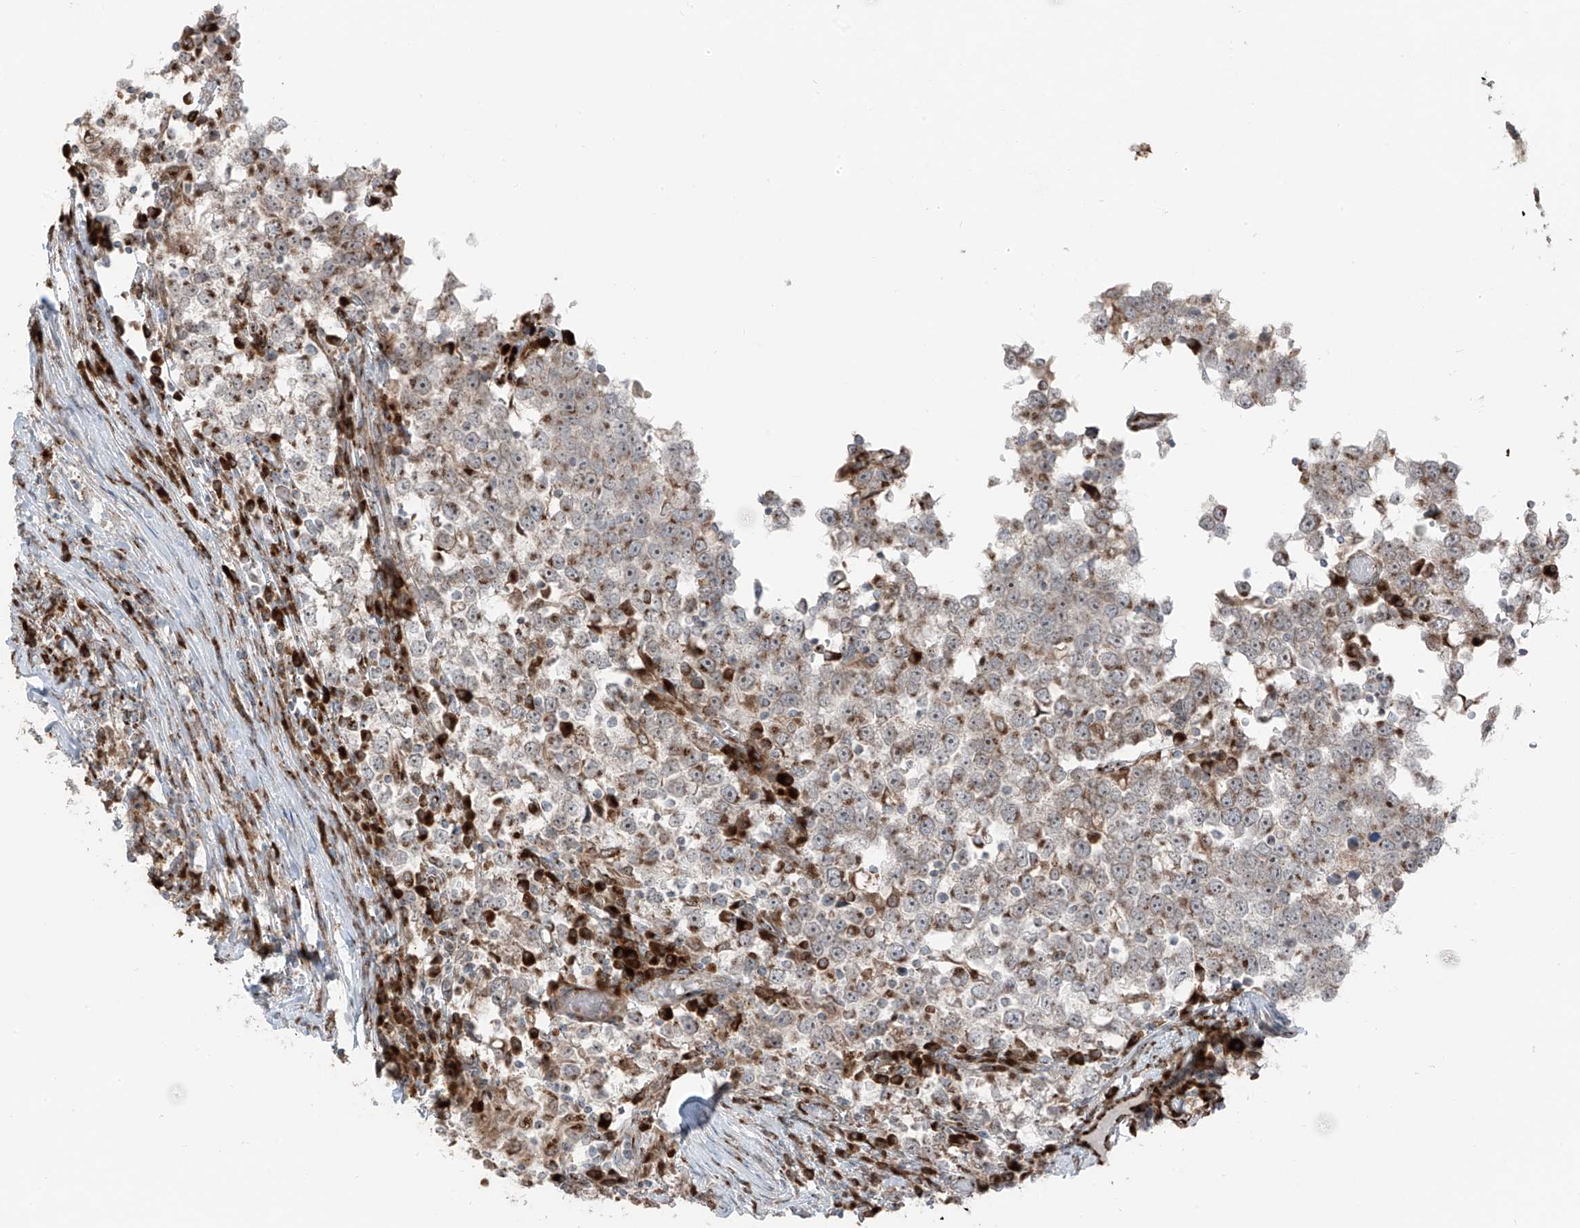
{"staining": {"intensity": "moderate", "quantity": "25%-75%", "location": "cytoplasmic/membranous"}, "tissue": "testis cancer", "cell_type": "Tumor cells", "image_type": "cancer", "snomed": [{"axis": "morphology", "description": "Seminoma, NOS"}, {"axis": "topography", "description": "Testis"}], "caption": "IHC (DAB) staining of human testis cancer (seminoma) displays moderate cytoplasmic/membranous protein staining in about 25%-75% of tumor cells.", "gene": "ERLEC1", "patient": {"sex": "male", "age": 65}}